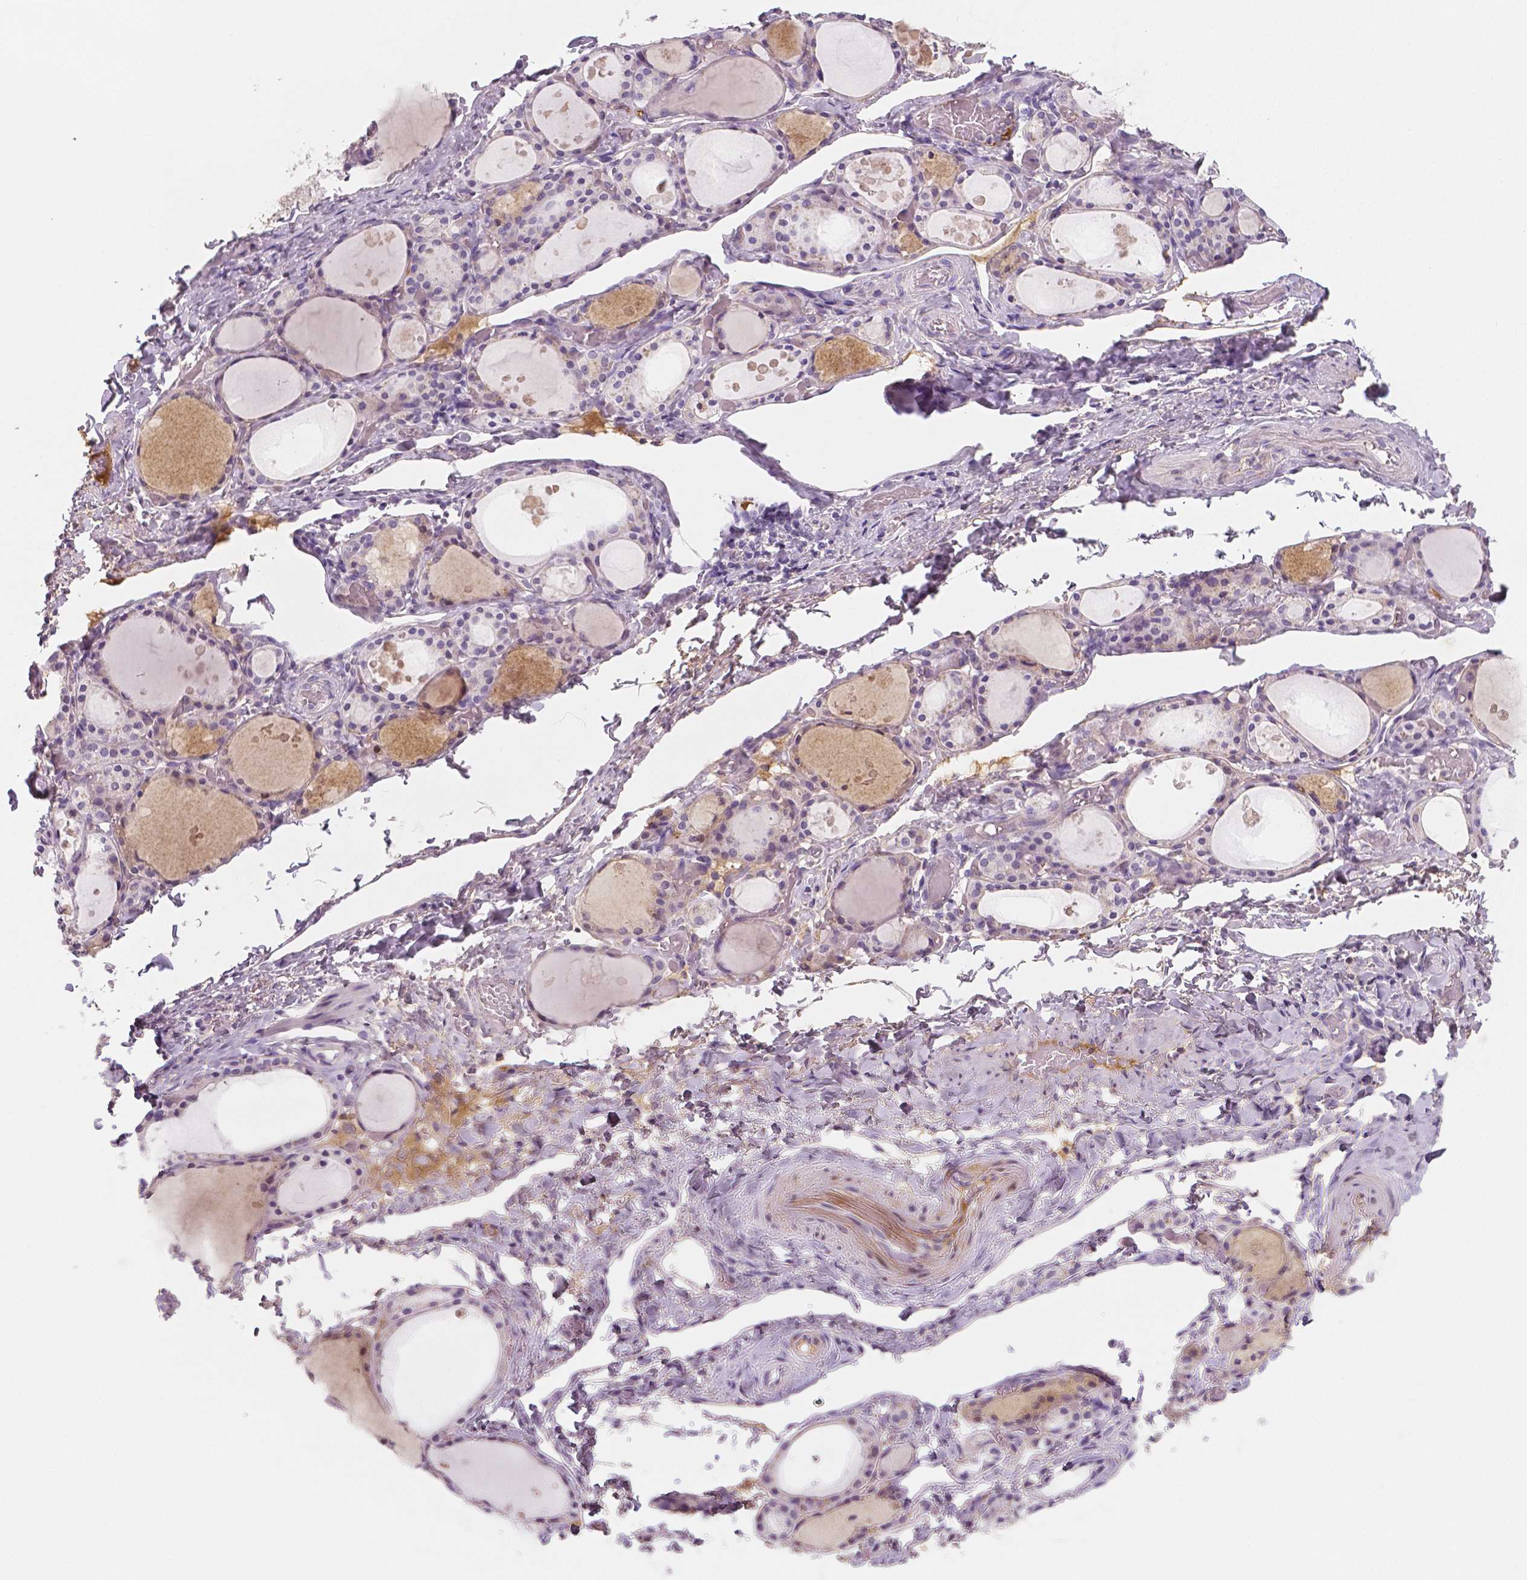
{"staining": {"intensity": "weak", "quantity": "<25%", "location": "cytoplasmic/membranous"}, "tissue": "thyroid gland", "cell_type": "Glandular cells", "image_type": "normal", "snomed": [{"axis": "morphology", "description": "Normal tissue, NOS"}, {"axis": "topography", "description": "Thyroid gland"}], "caption": "Micrograph shows no protein positivity in glandular cells of benign thyroid gland.", "gene": "APOA4", "patient": {"sex": "male", "age": 68}}